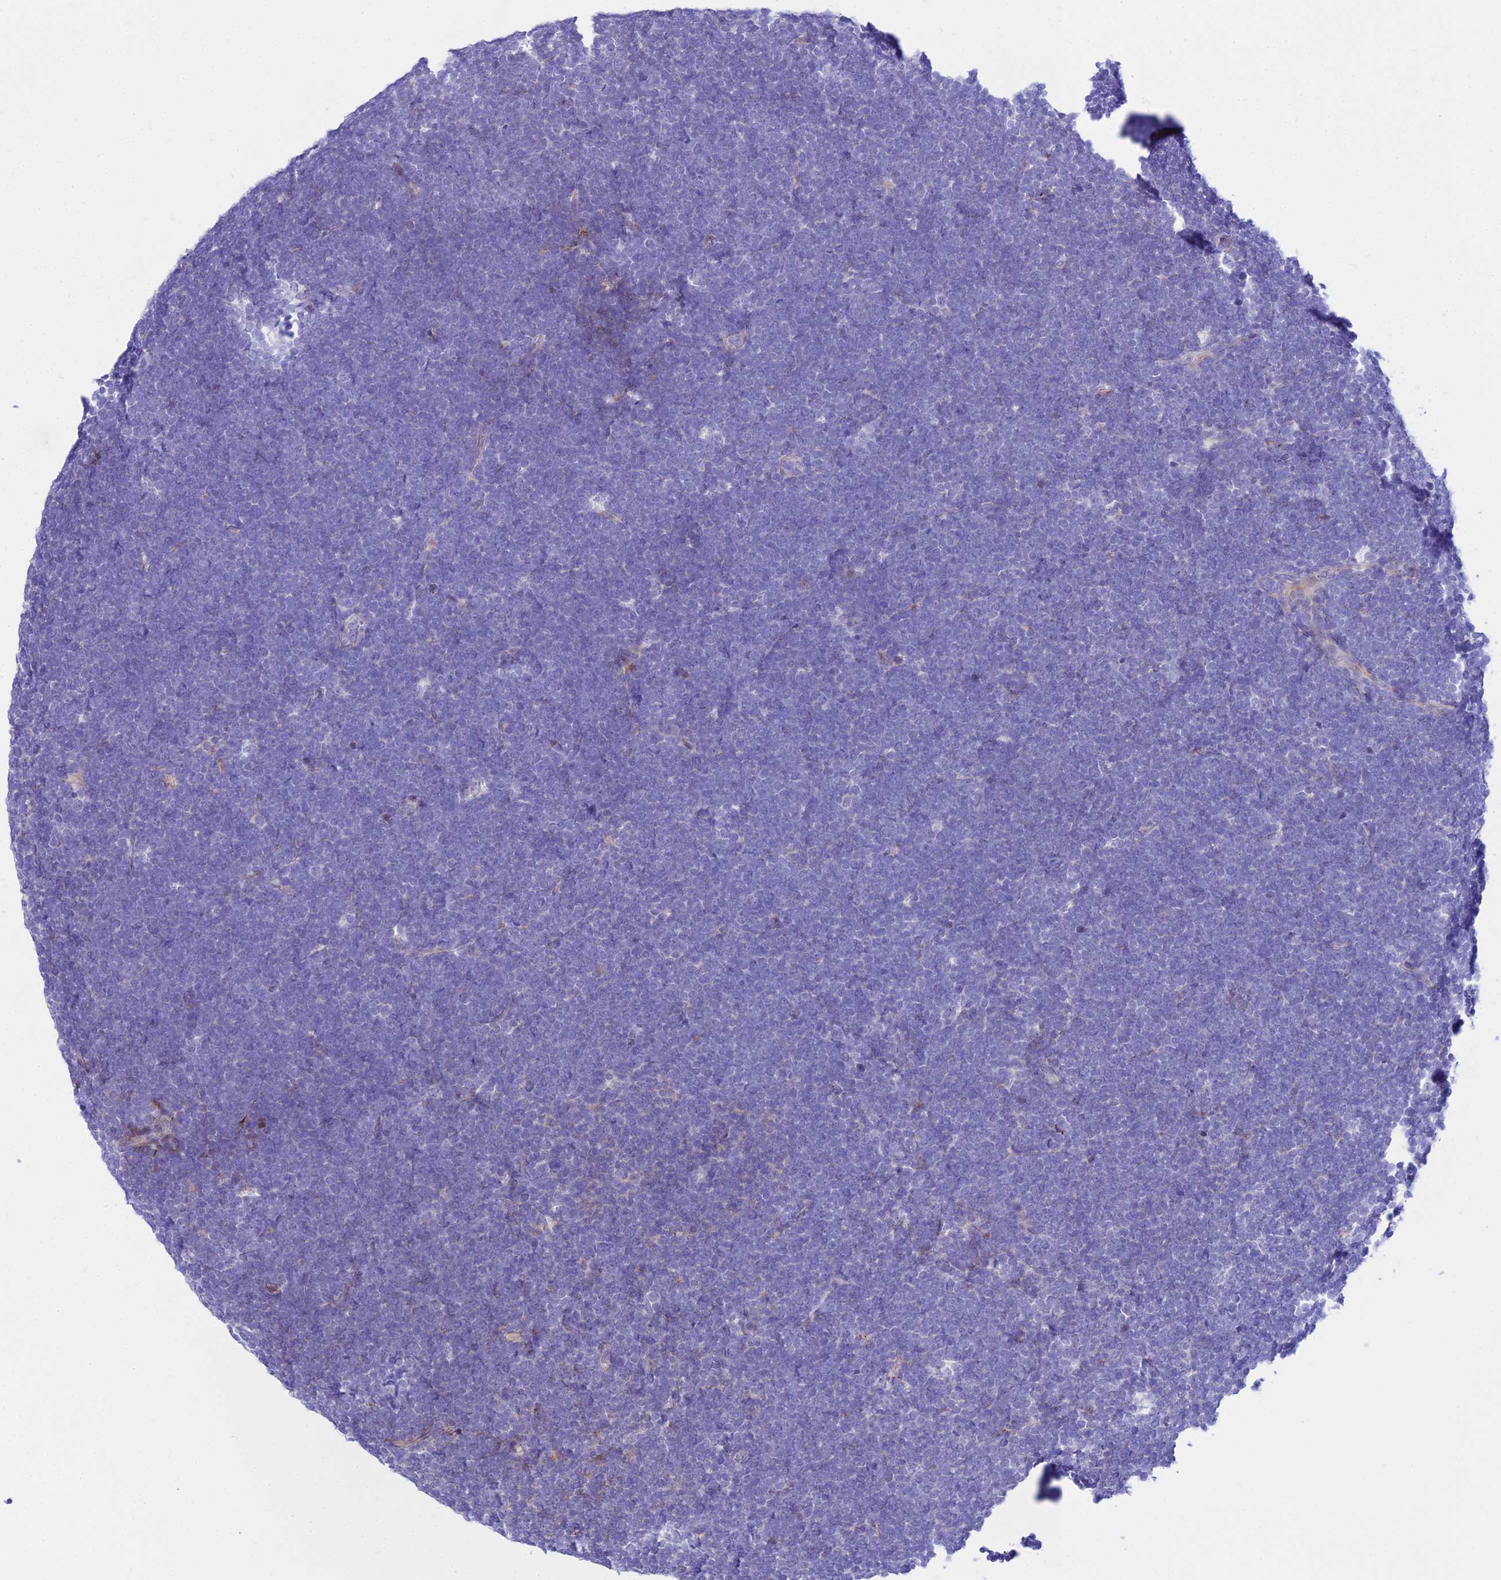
{"staining": {"intensity": "negative", "quantity": "none", "location": "none"}, "tissue": "lymphoma", "cell_type": "Tumor cells", "image_type": "cancer", "snomed": [{"axis": "morphology", "description": "Malignant lymphoma, non-Hodgkin's type, High grade"}, {"axis": "topography", "description": "Lymph node"}], "caption": "Lymphoma stained for a protein using IHC demonstrates no expression tumor cells.", "gene": "DLX1", "patient": {"sex": "male", "age": 13}}